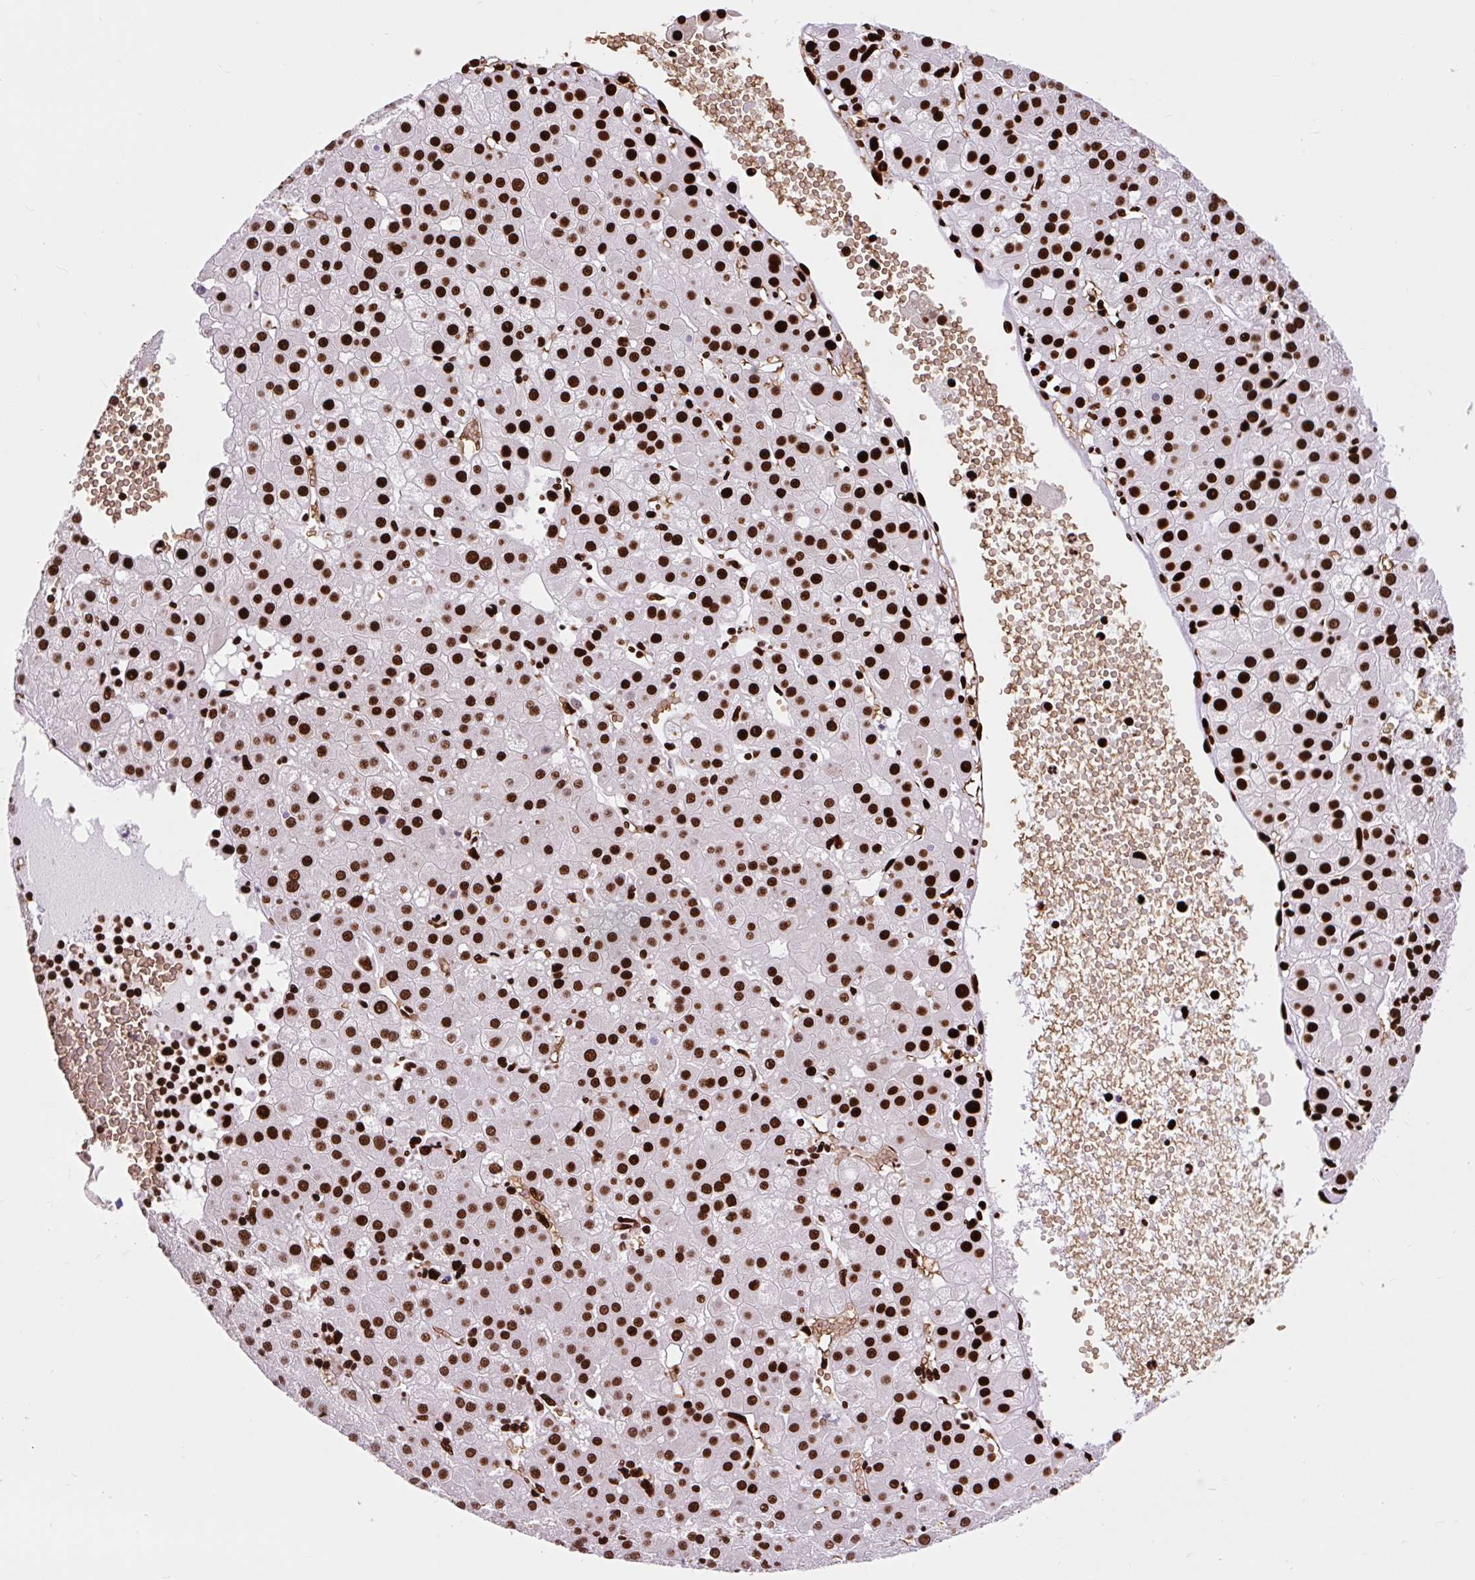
{"staining": {"intensity": "strong", "quantity": ">75%", "location": "nuclear"}, "tissue": "liver cancer", "cell_type": "Tumor cells", "image_type": "cancer", "snomed": [{"axis": "morphology", "description": "Carcinoma, Hepatocellular, NOS"}, {"axis": "topography", "description": "Liver"}], "caption": "Immunohistochemical staining of human liver hepatocellular carcinoma displays high levels of strong nuclear staining in about >75% of tumor cells.", "gene": "FUS", "patient": {"sex": "male", "age": 76}}